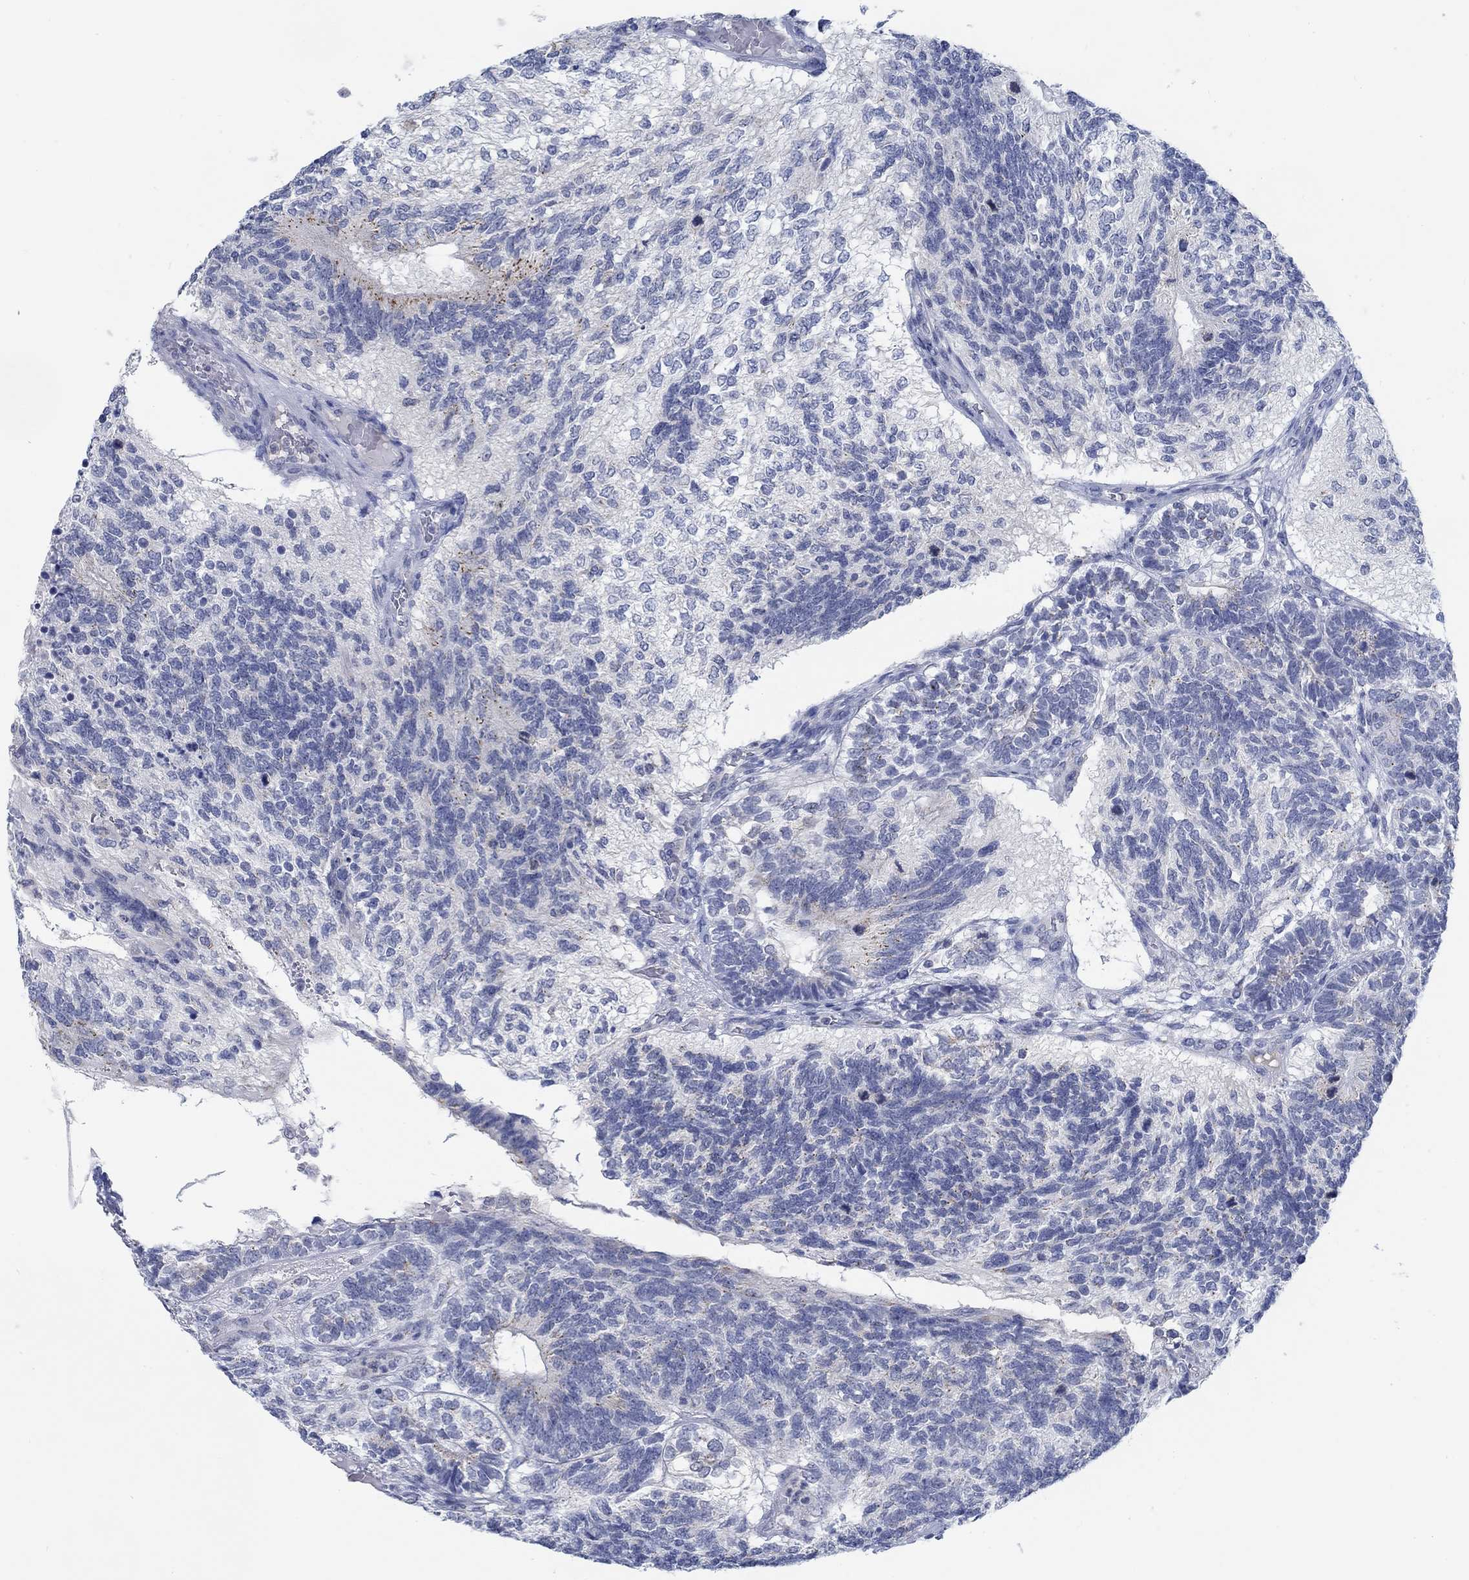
{"staining": {"intensity": "strong", "quantity": "<25%", "location": "cytoplasmic/membranous"}, "tissue": "testis cancer", "cell_type": "Tumor cells", "image_type": "cancer", "snomed": [{"axis": "morphology", "description": "Seminoma, NOS"}, {"axis": "morphology", "description": "Carcinoma, Embryonal, NOS"}, {"axis": "topography", "description": "Testis"}], "caption": "Immunohistochemistry staining of embryonal carcinoma (testis), which shows medium levels of strong cytoplasmic/membranous expression in approximately <25% of tumor cells indicating strong cytoplasmic/membranous protein positivity. The staining was performed using DAB (3,3'-diaminobenzidine) (brown) for protein detection and nuclei were counterstained in hematoxylin (blue).", "gene": "TEKT4", "patient": {"sex": "male", "age": 41}}